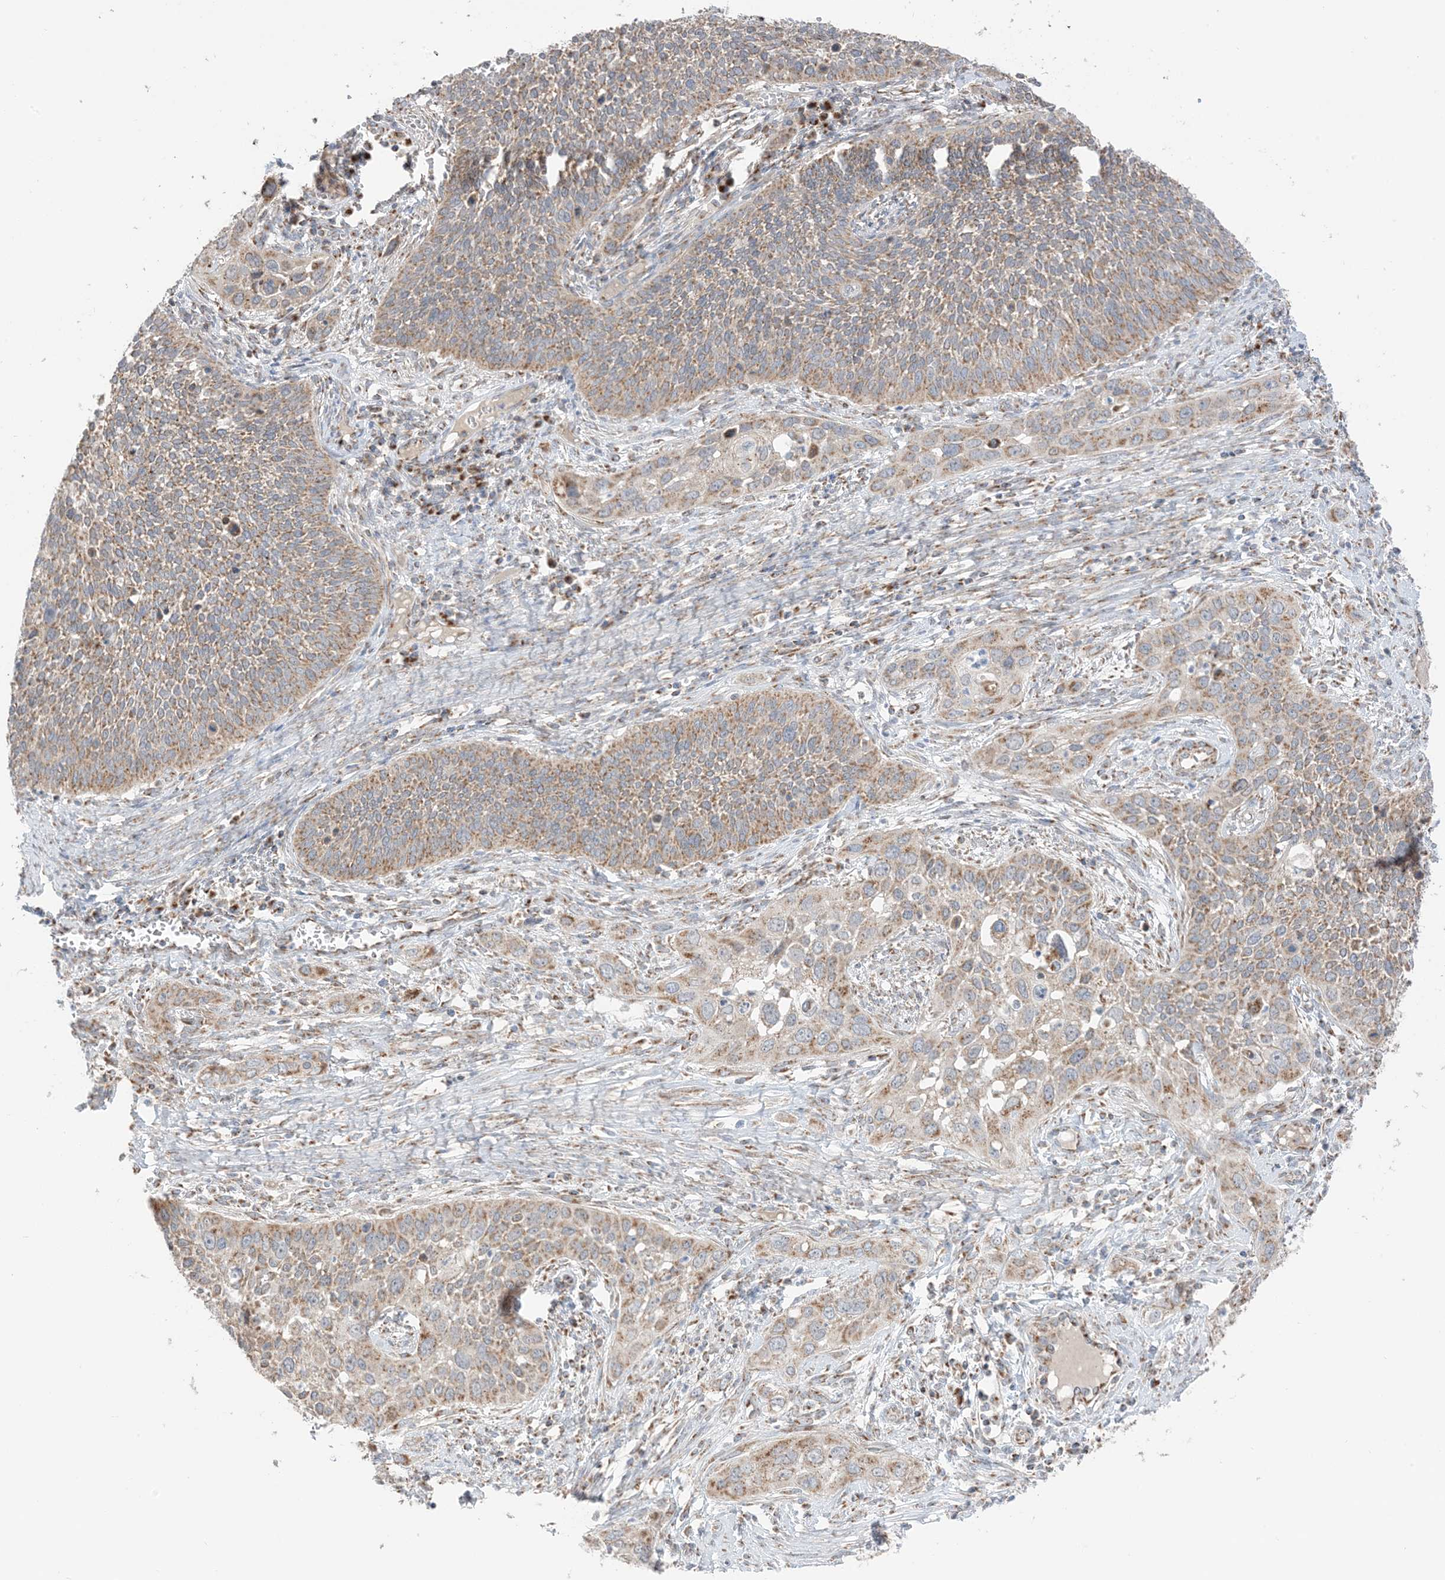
{"staining": {"intensity": "moderate", "quantity": ">75%", "location": "cytoplasmic/membranous"}, "tissue": "cervical cancer", "cell_type": "Tumor cells", "image_type": "cancer", "snomed": [{"axis": "morphology", "description": "Squamous cell carcinoma, NOS"}, {"axis": "topography", "description": "Cervix"}], "caption": "DAB (3,3'-diaminobenzidine) immunohistochemical staining of cervical cancer (squamous cell carcinoma) demonstrates moderate cytoplasmic/membranous protein expression in approximately >75% of tumor cells.", "gene": "SLC25A12", "patient": {"sex": "female", "age": 34}}